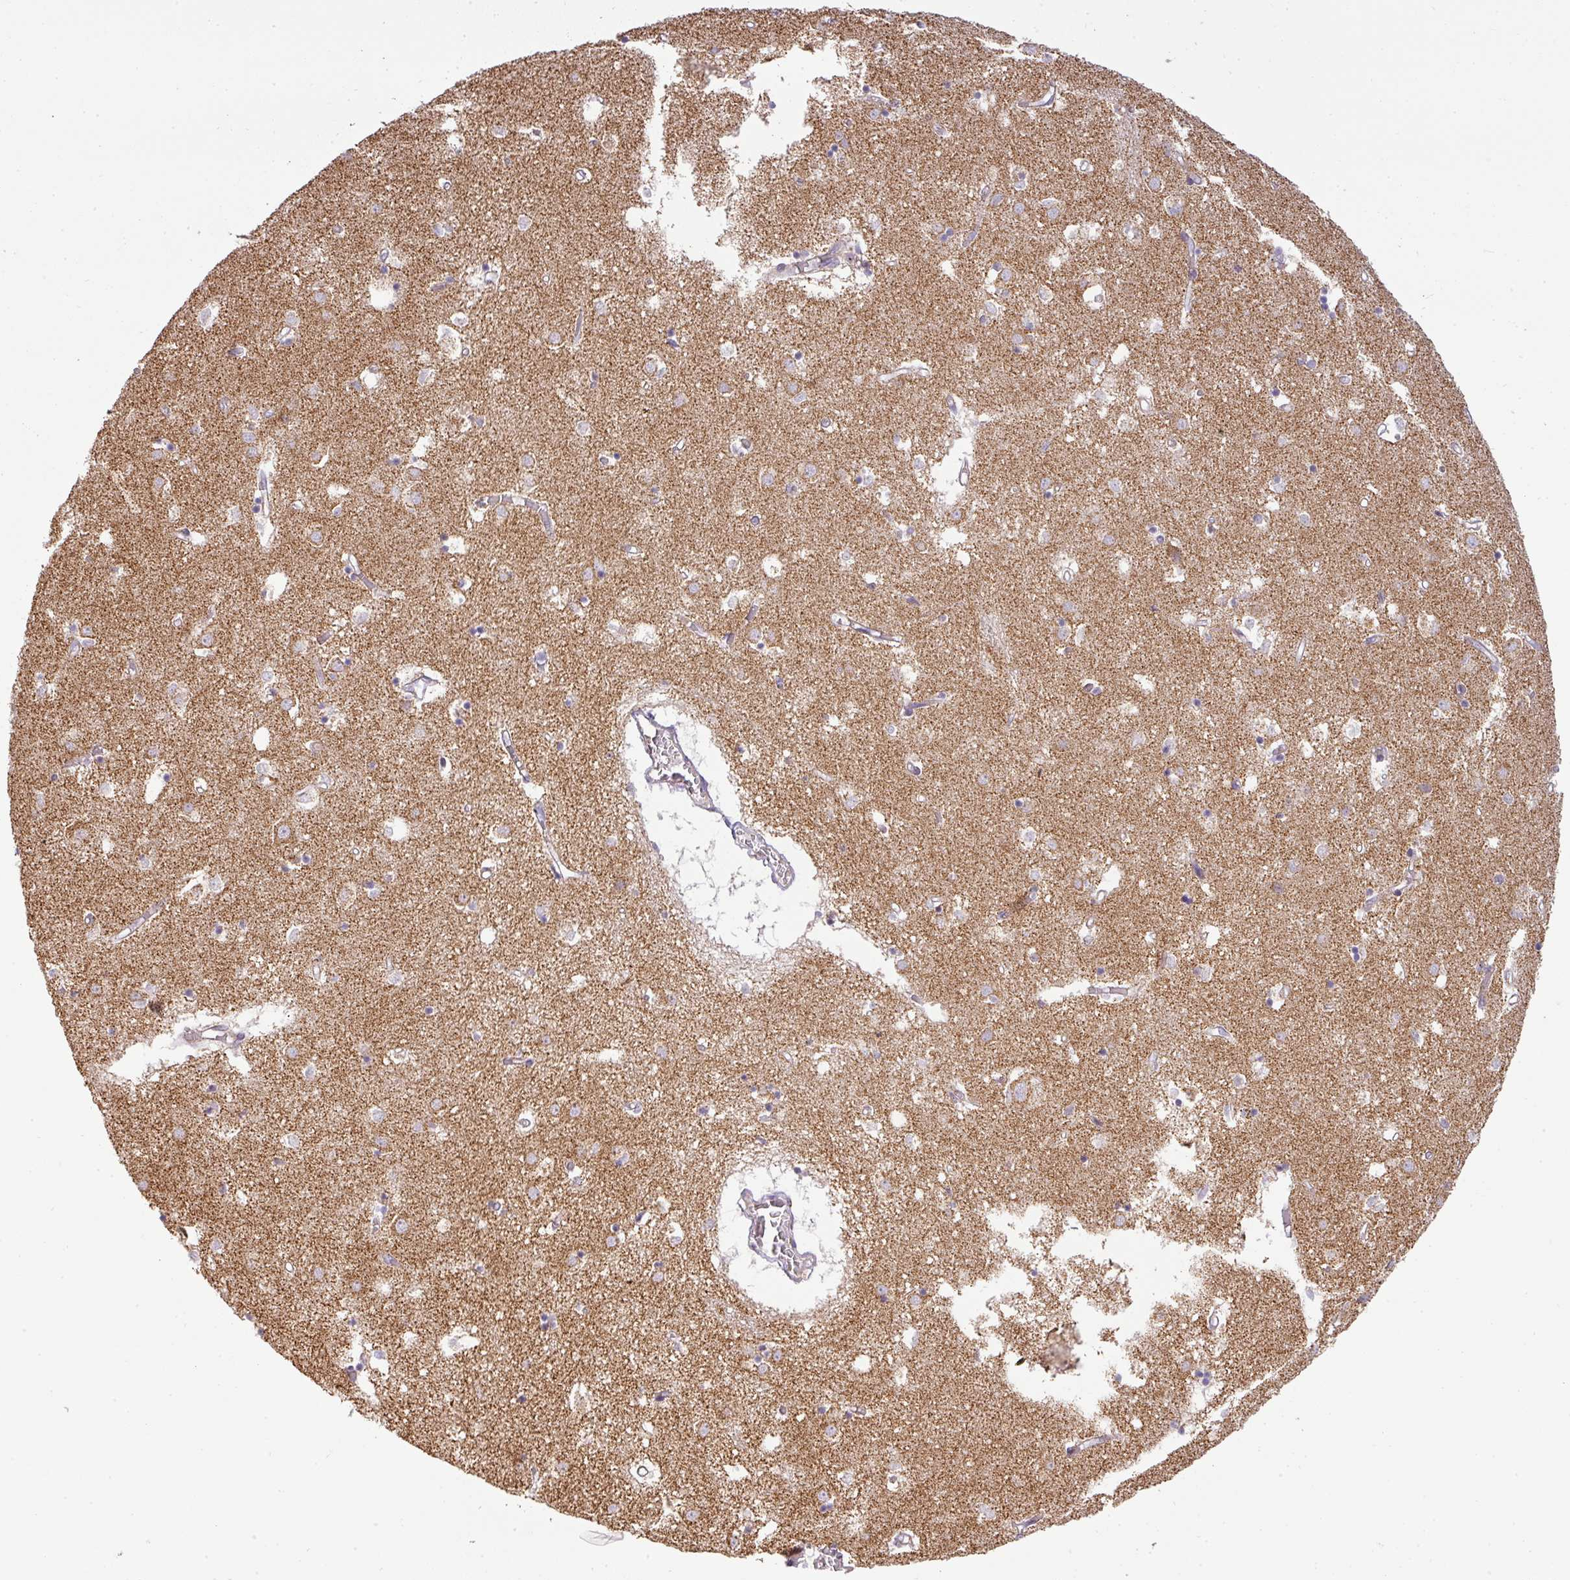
{"staining": {"intensity": "weak", "quantity": "<25%", "location": "cytoplasmic/membranous"}, "tissue": "caudate", "cell_type": "Glial cells", "image_type": "normal", "snomed": [{"axis": "morphology", "description": "Normal tissue, NOS"}, {"axis": "topography", "description": "Lateral ventricle wall"}], "caption": "Immunohistochemistry micrograph of unremarkable human caudate stained for a protein (brown), which shows no expression in glial cells. The staining was performed using DAB (3,3'-diaminobenzidine) to visualize the protein expression in brown, while the nuclei were stained in blue with hematoxylin (Magnification: 20x).", "gene": "ZNF211", "patient": {"sex": "male", "age": 70}}